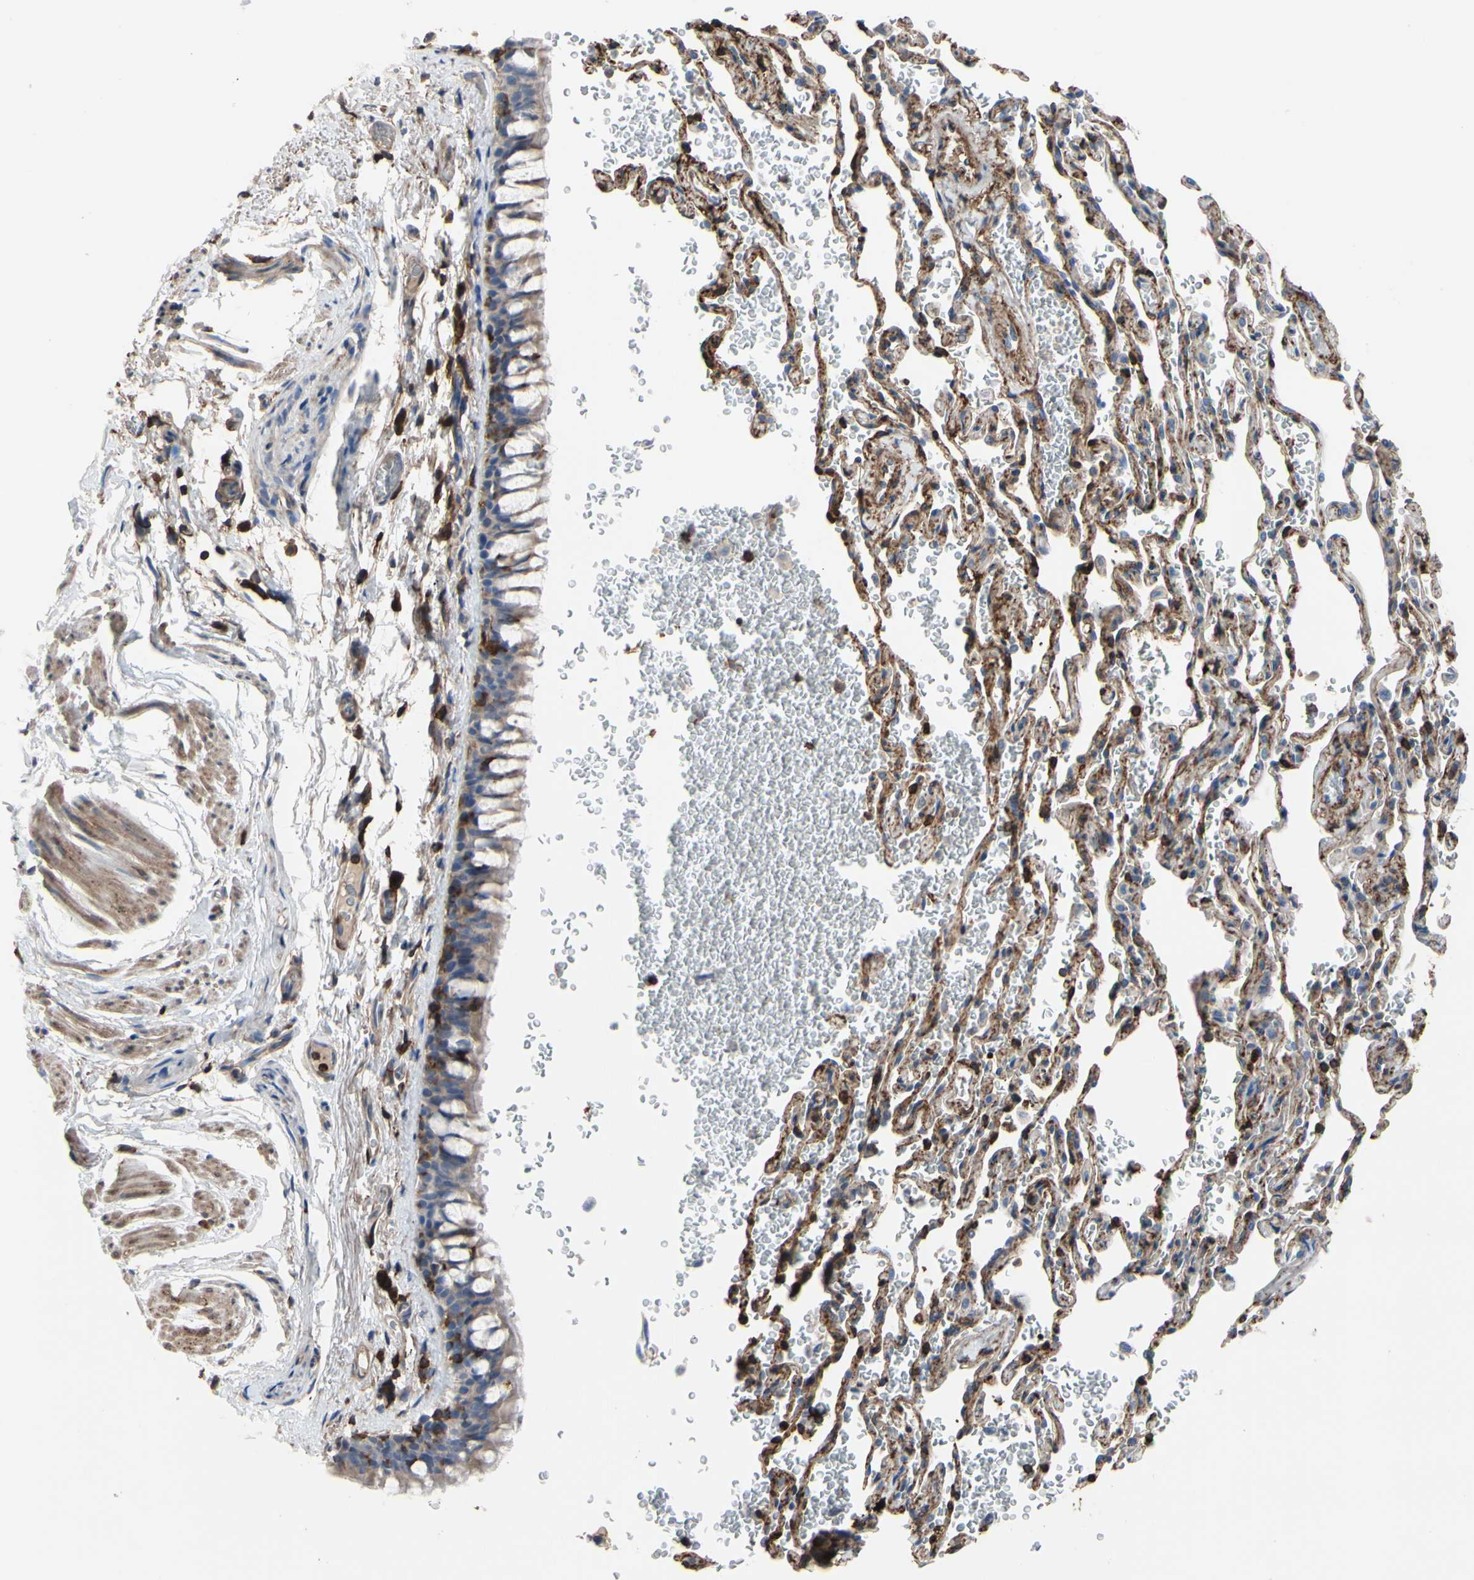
{"staining": {"intensity": "weak", "quantity": ">75%", "location": "cytoplasmic/membranous"}, "tissue": "bronchus", "cell_type": "Respiratory epithelial cells", "image_type": "normal", "snomed": [{"axis": "morphology", "description": "Normal tissue, NOS"}, {"axis": "morphology", "description": "Malignant melanoma, Metastatic site"}, {"axis": "topography", "description": "Bronchus"}, {"axis": "topography", "description": "Lung"}], "caption": "IHC (DAB) staining of benign human bronchus reveals weak cytoplasmic/membranous protein expression in about >75% of respiratory epithelial cells.", "gene": "ANXA6", "patient": {"sex": "male", "age": 64}}